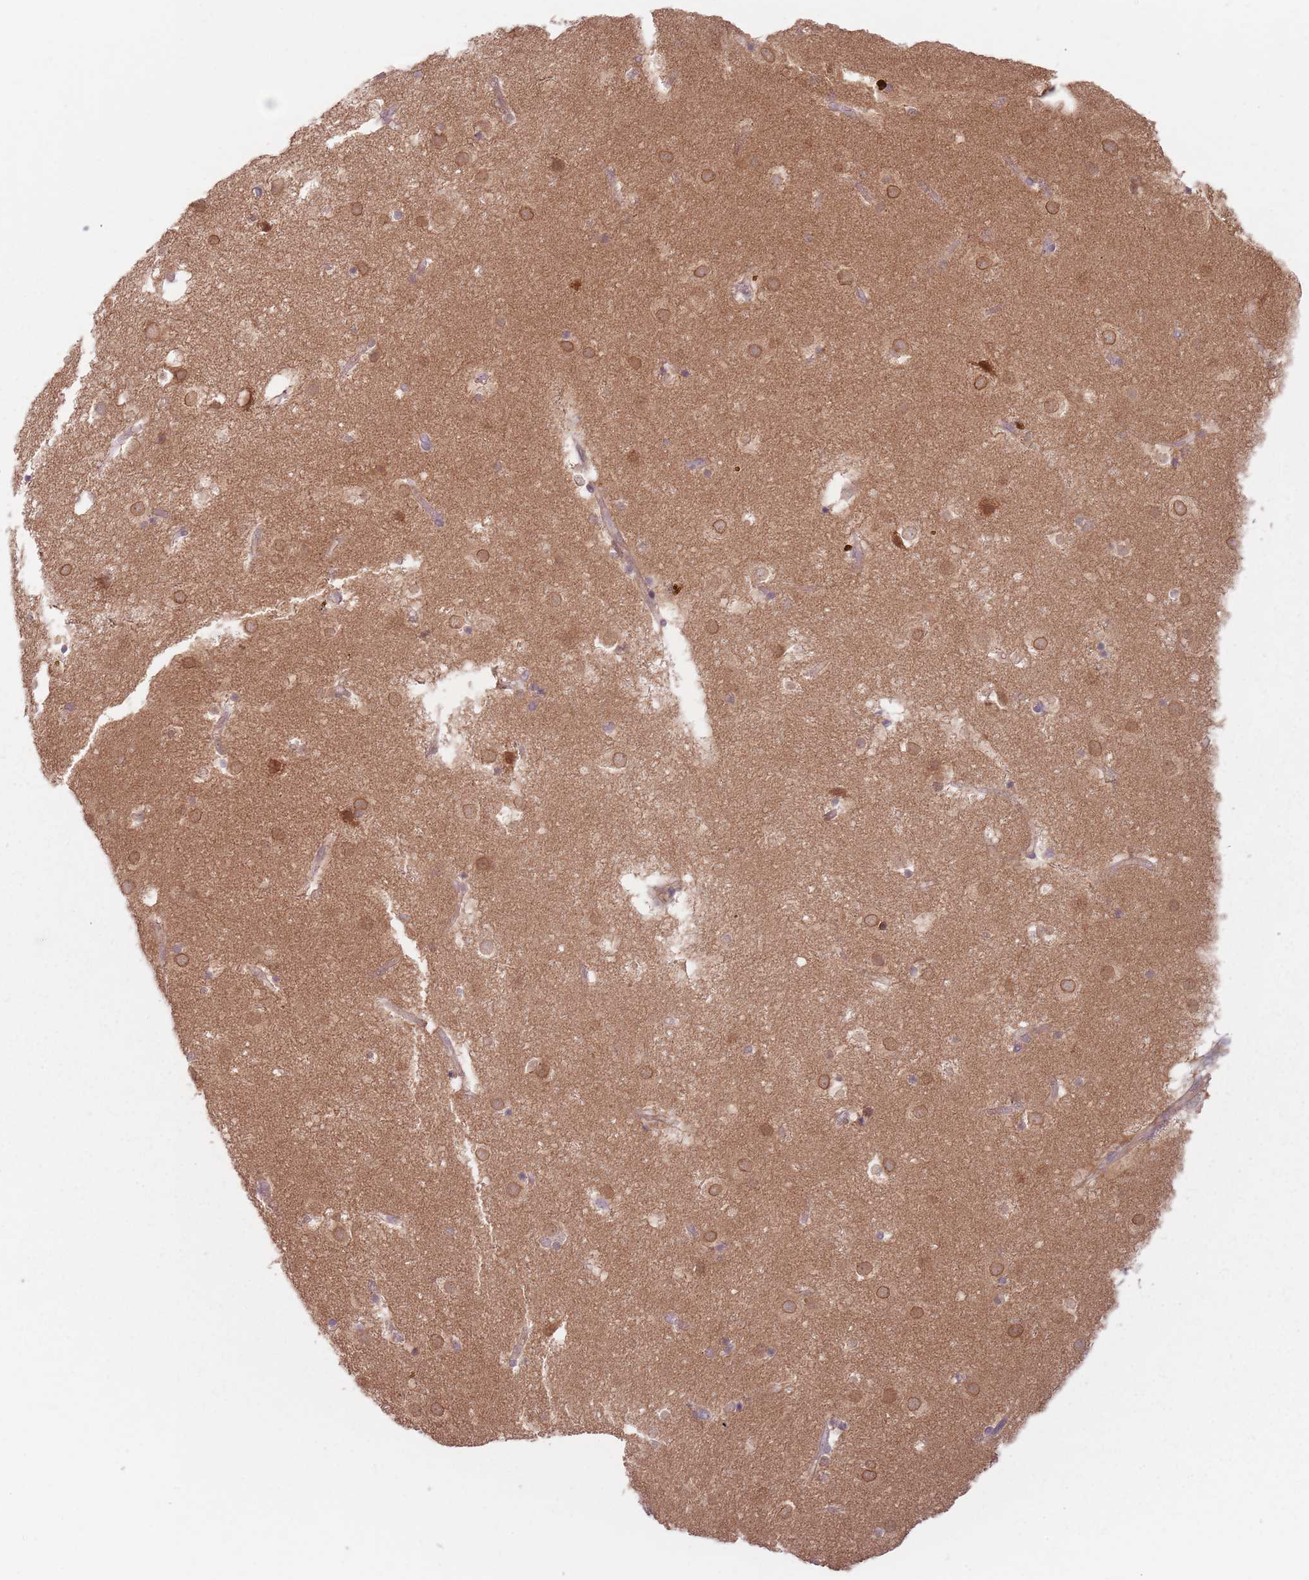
{"staining": {"intensity": "negative", "quantity": "none", "location": "none"}, "tissue": "caudate", "cell_type": "Glial cells", "image_type": "normal", "snomed": [{"axis": "morphology", "description": "Normal tissue, NOS"}, {"axis": "topography", "description": "Lateral ventricle wall"}], "caption": "IHC micrograph of unremarkable human caudate stained for a protein (brown), which demonstrates no expression in glial cells. The staining was performed using DAB (3,3'-diaminobenzidine) to visualize the protein expression in brown, while the nuclei were stained in blue with hematoxylin (Magnification: 20x).", "gene": "NAXE", "patient": {"sex": "male", "age": 70}}